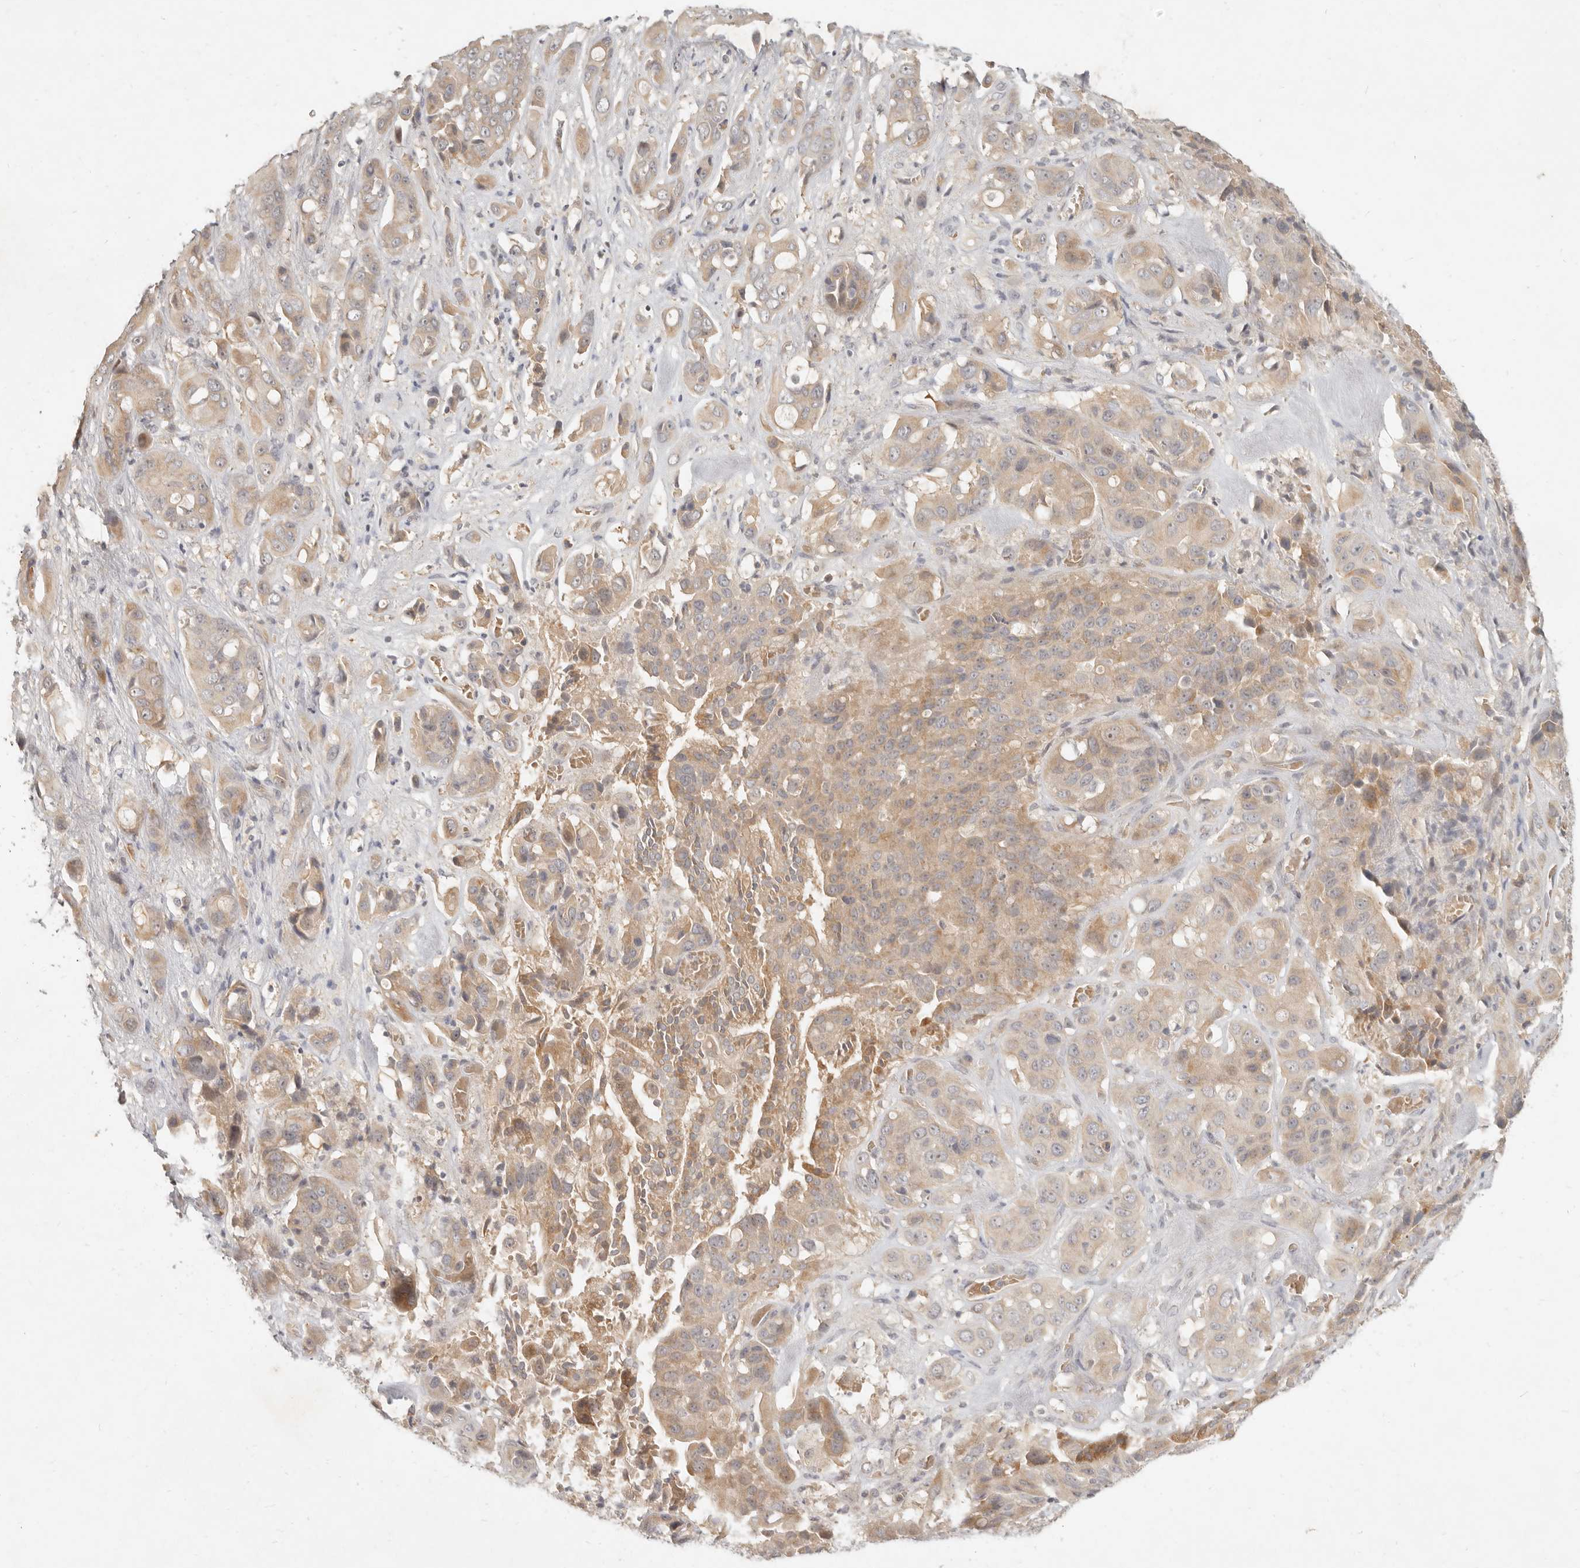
{"staining": {"intensity": "weak", "quantity": ">75%", "location": "cytoplasmic/membranous"}, "tissue": "liver cancer", "cell_type": "Tumor cells", "image_type": "cancer", "snomed": [{"axis": "morphology", "description": "Cholangiocarcinoma"}, {"axis": "topography", "description": "Liver"}], "caption": "Liver cancer tissue displays weak cytoplasmic/membranous positivity in approximately >75% of tumor cells", "gene": "UBXN11", "patient": {"sex": "female", "age": 52}}